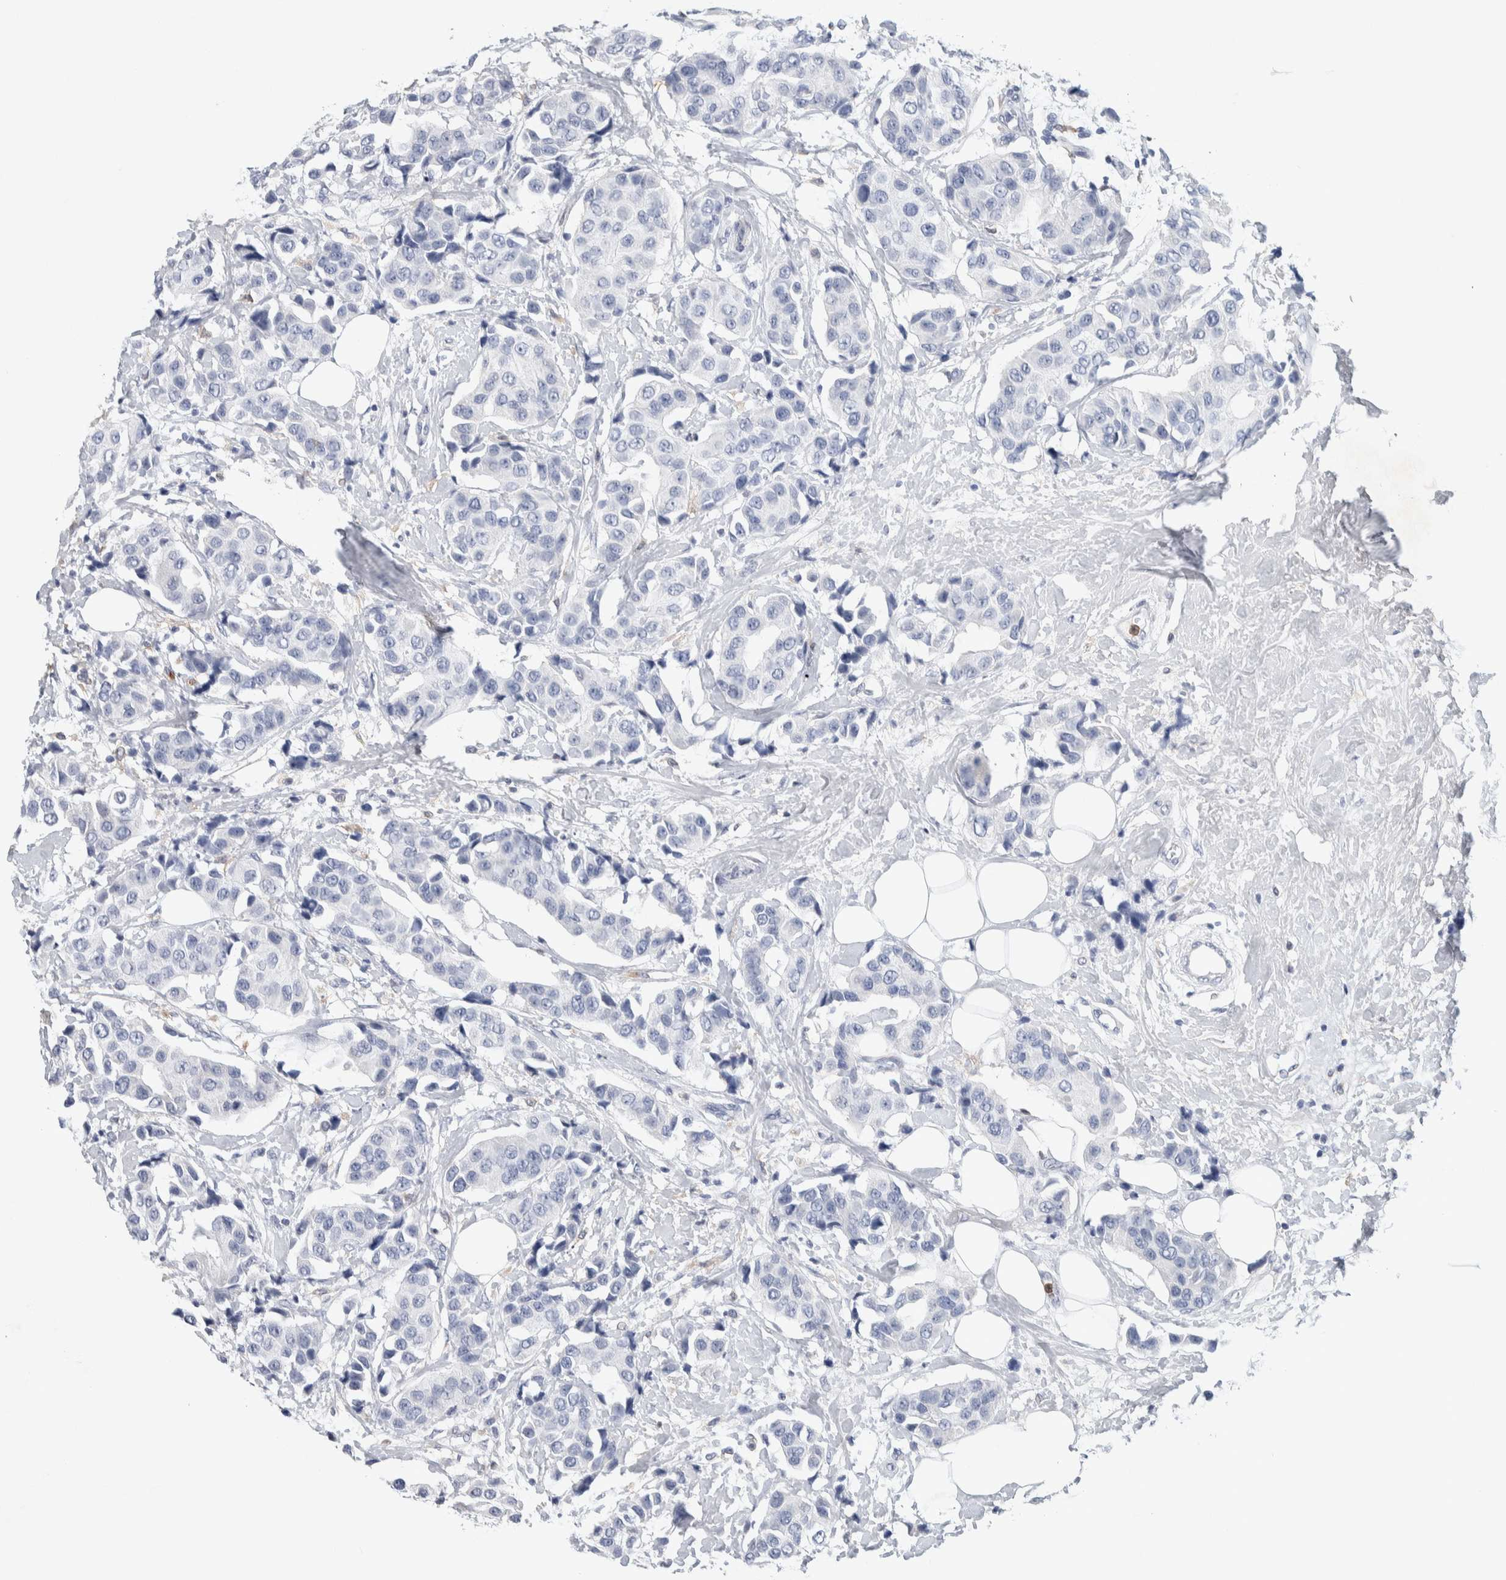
{"staining": {"intensity": "negative", "quantity": "none", "location": "none"}, "tissue": "breast cancer", "cell_type": "Tumor cells", "image_type": "cancer", "snomed": [{"axis": "morphology", "description": "Normal tissue, NOS"}, {"axis": "morphology", "description": "Duct carcinoma"}, {"axis": "topography", "description": "Breast"}], "caption": "Intraductal carcinoma (breast) was stained to show a protein in brown. There is no significant positivity in tumor cells.", "gene": "NCF2", "patient": {"sex": "female", "age": 39}}